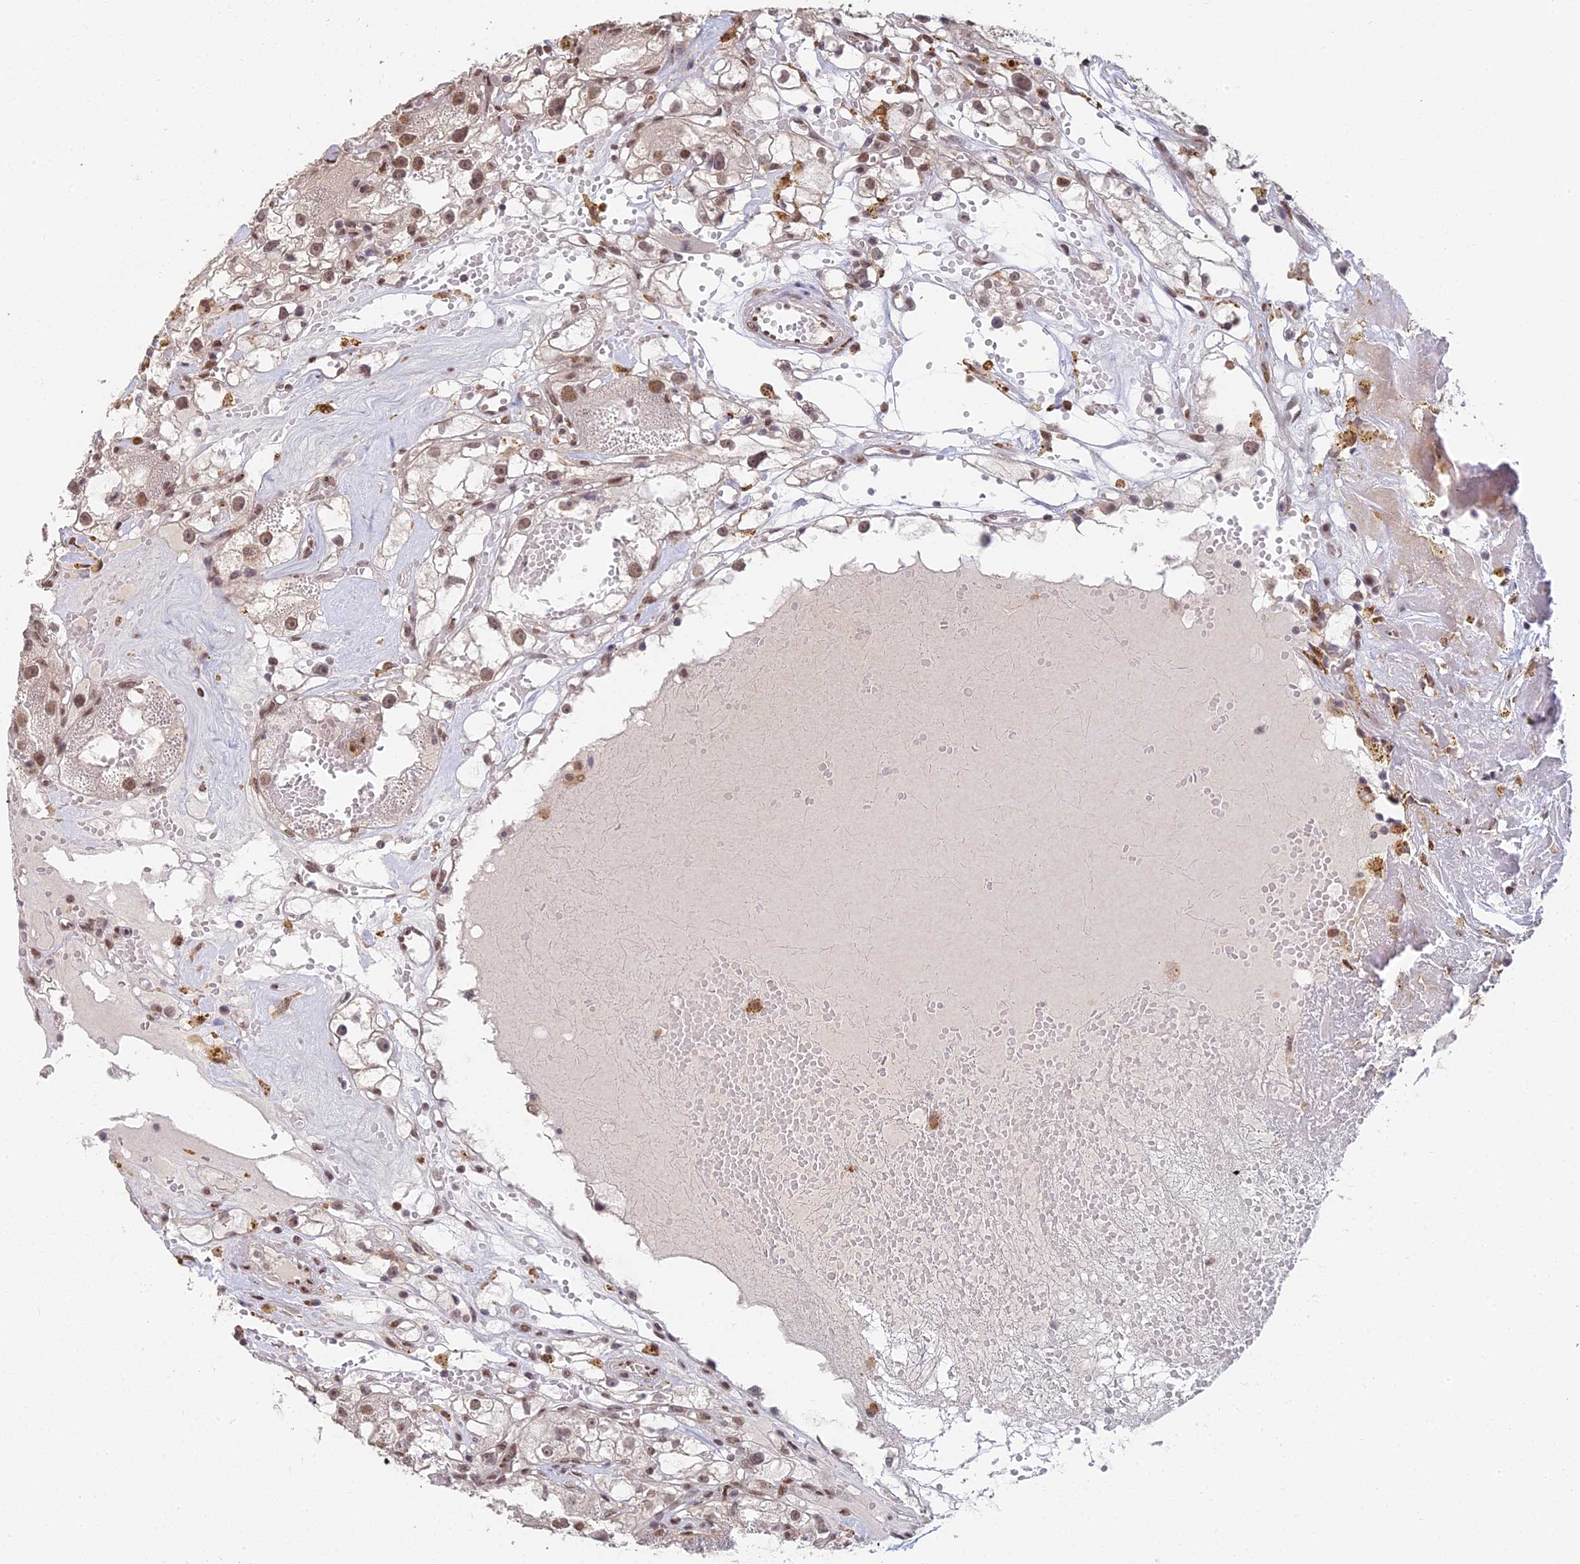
{"staining": {"intensity": "moderate", "quantity": ">75%", "location": "nuclear"}, "tissue": "renal cancer", "cell_type": "Tumor cells", "image_type": "cancer", "snomed": [{"axis": "morphology", "description": "Adenocarcinoma, NOS"}, {"axis": "topography", "description": "Kidney"}], "caption": "DAB immunohistochemical staining of renal cancer (adenocarcinoma) shows moderate nuclear protein staining in approximately >75% of tumor cells.", "gene": "ABHD17A", "patient": {"sex": "male", "age": 56}}